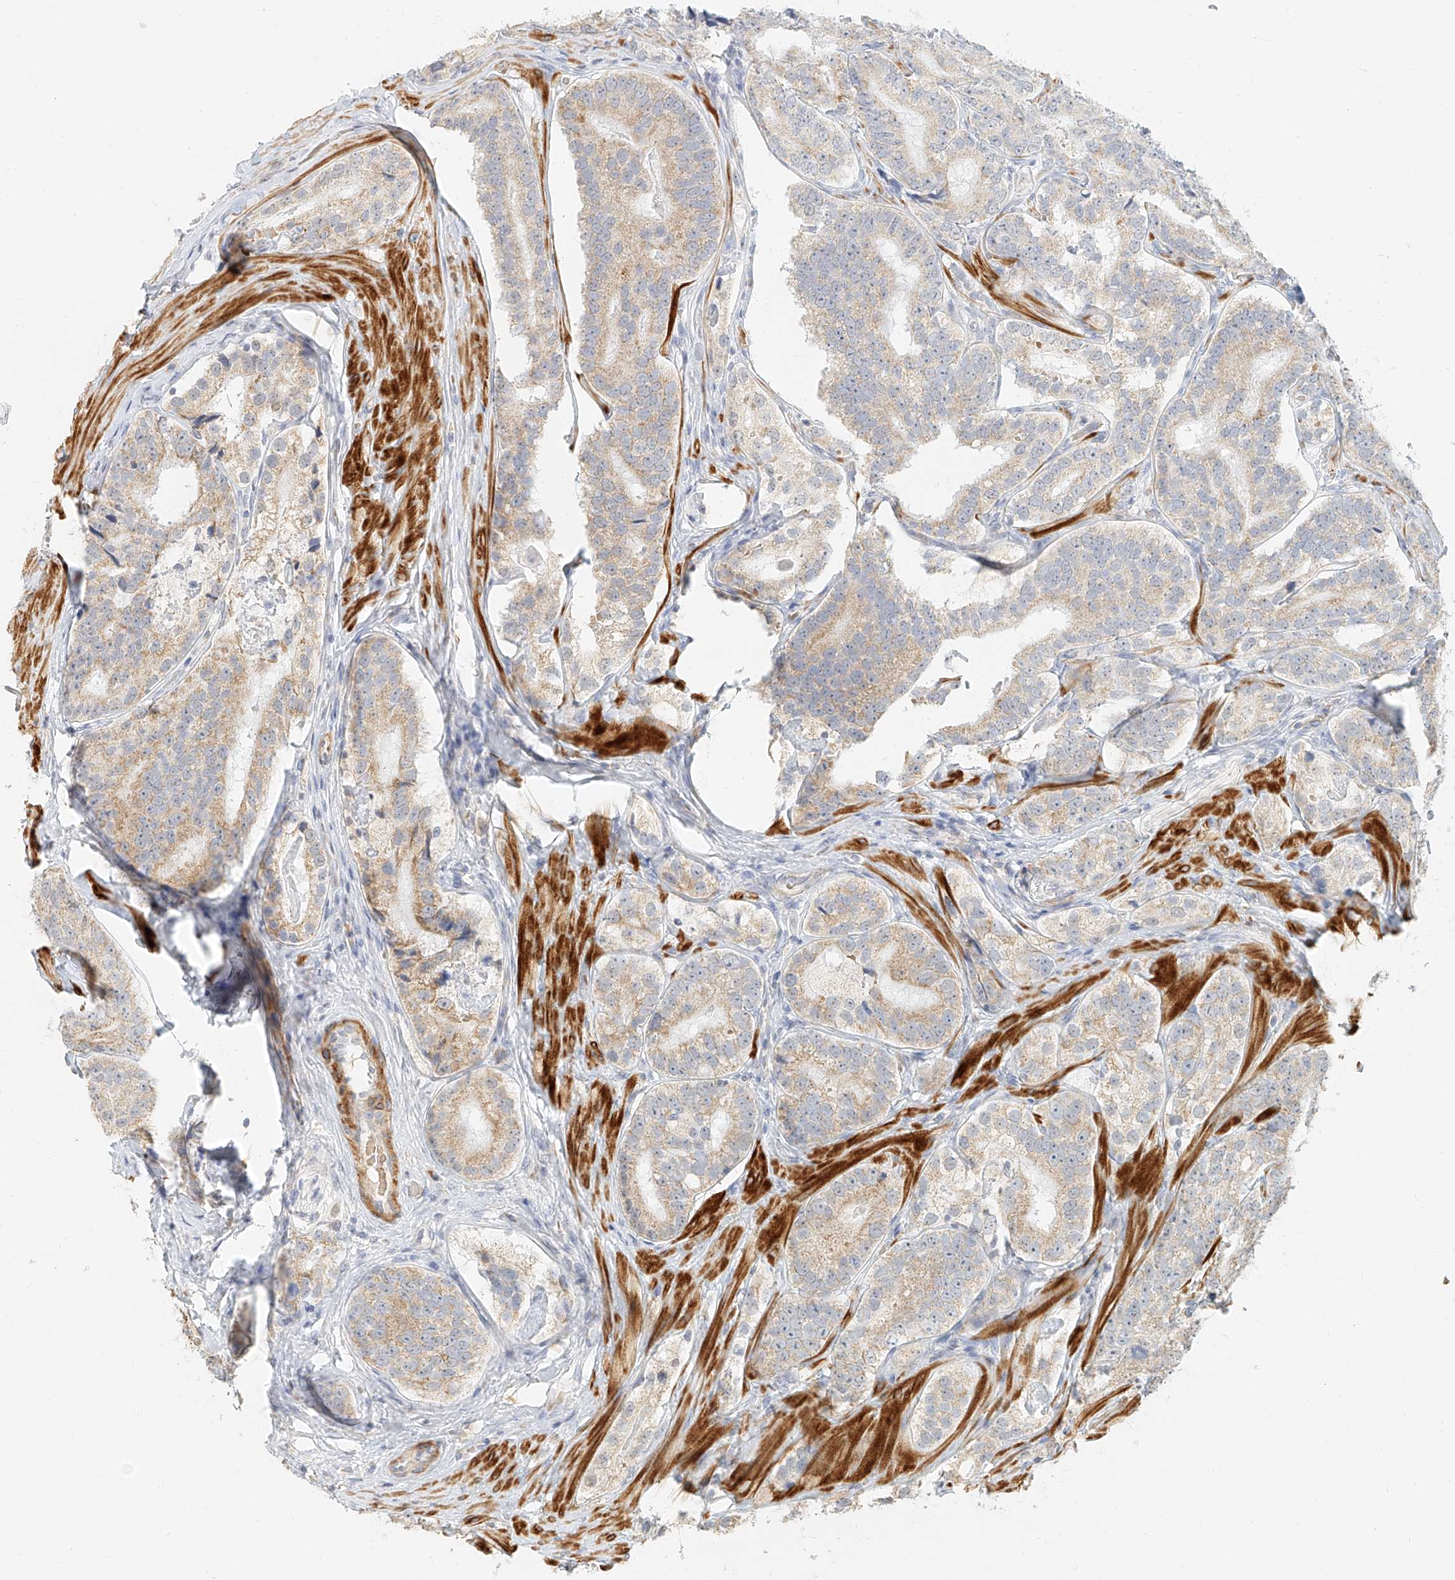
{"staining": {"intensity": "weak", "quantity": "25%-75%", "location": "cytoplasmic/membranous"}, "tissue": "prostate cancer", "cell_type": "Tumor cells", "image_type": "cancer", "snomed": [{"axis": "morphology", "description": "Adenocarcinoma, High grade"}, {"axis": "topography", "description": "Prostate"}], "caption": "Immunohistochemistry micrograph of neoplastic tissue: human prostate cancer stained using immunohistochemistry reveals low levels of weak protein expression localized specifically in the cytoplasmic/membranous of tumor cells, appearing as a cytoplasmic/membranous brown color.", "gene": "CXorf58", "patient": {"sex": "male", "age": 56}}